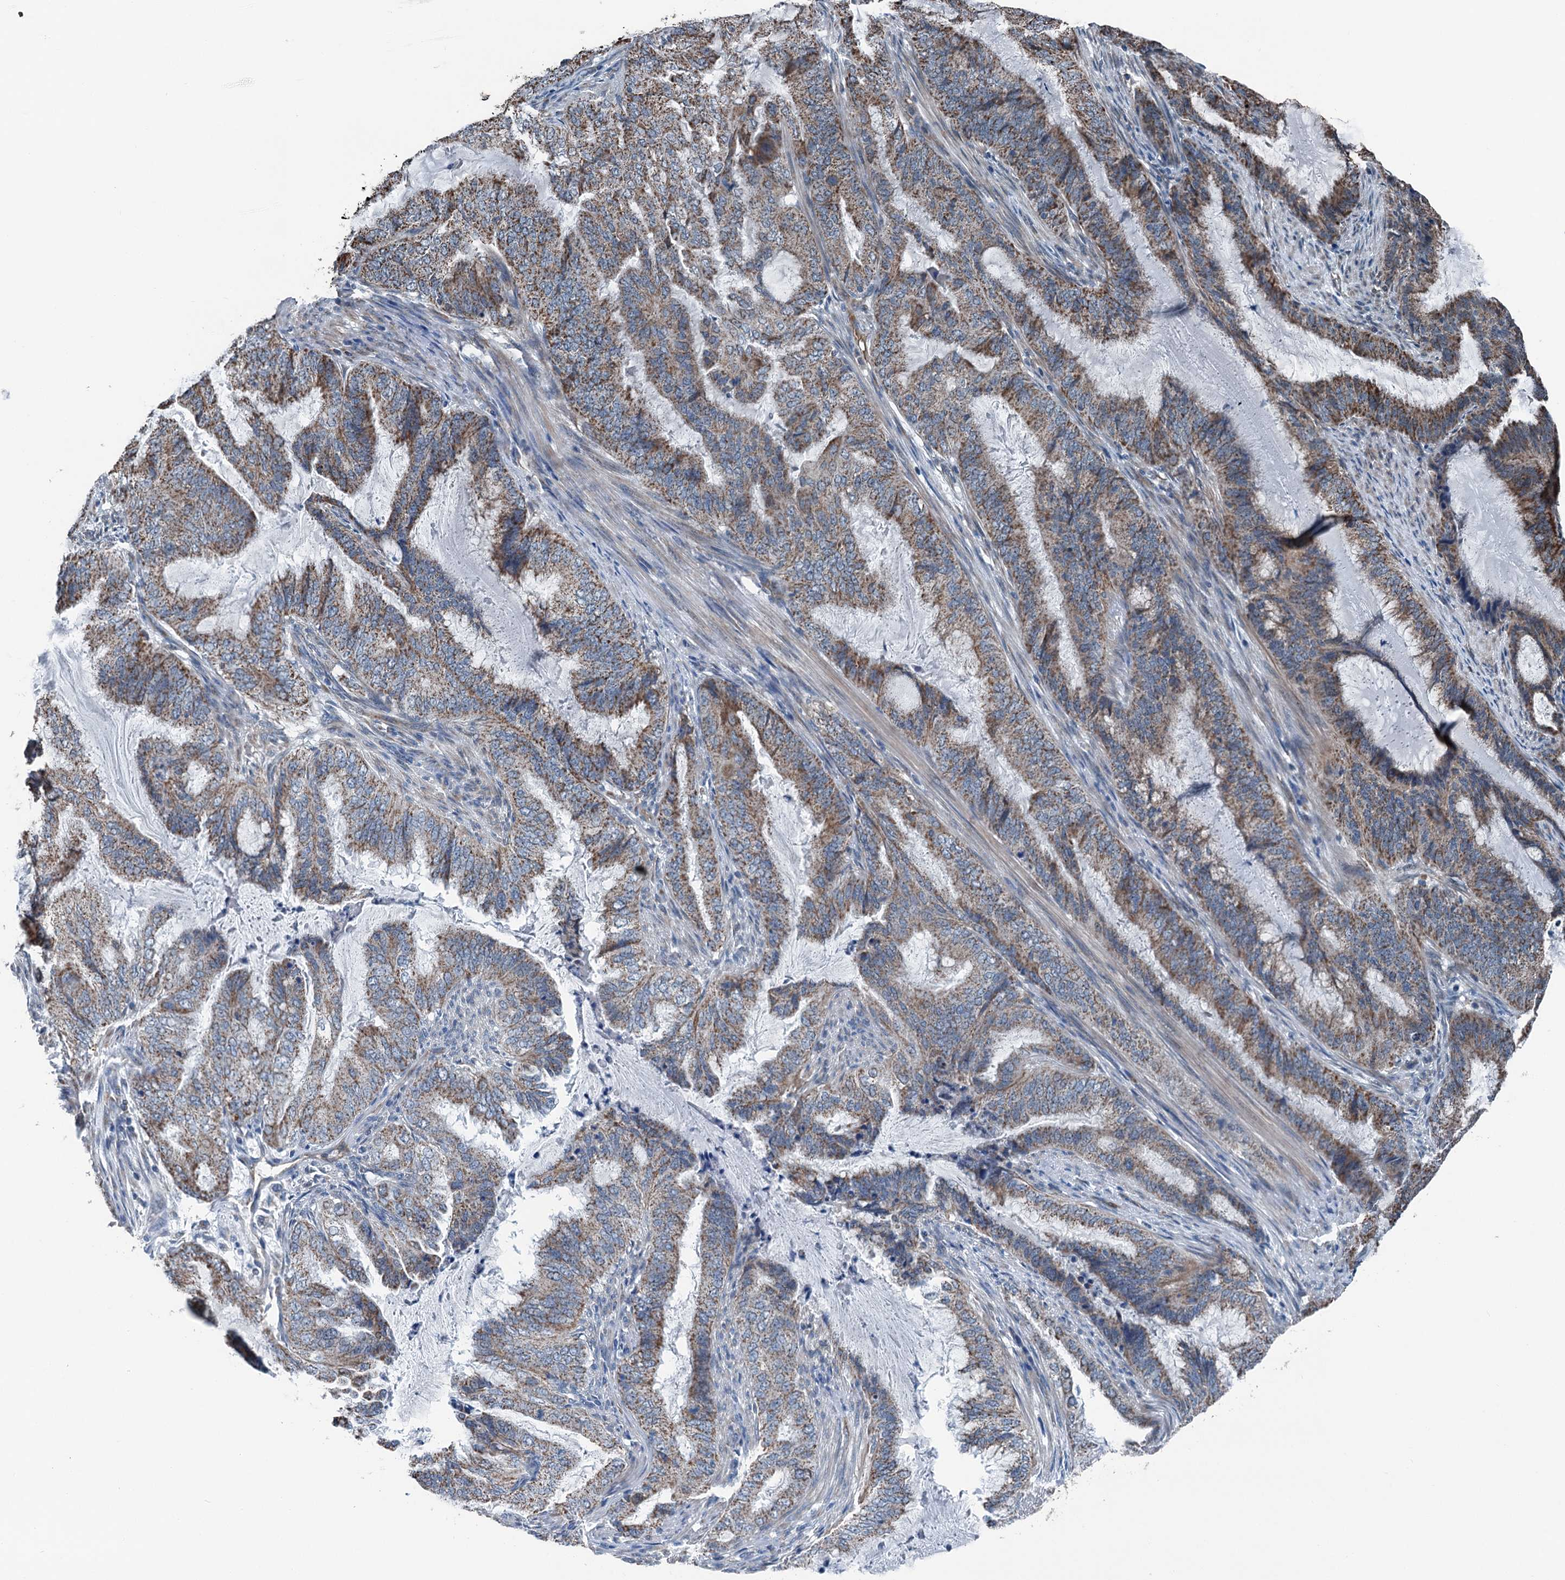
{"staining": {"intensity": "moderate", "quantity": ">75%", "location": "cytoplasmic/membranous"}, "tissue": "endometrial cancer", "cell_type": "Tumor cells", "image_type": "cancer", "snomed": [{"axis": "morphology", "description": "Adenocarcinoma, NOS"}, {"axis": "topography", "description": "Endometrium"}], "caption": "Immunohistochemical staining of human endometrial cancer (adenocarcinoma) shows medium levels of moderate cytoplasmic/membranous protein staining in about >75% of tumor cells.", "gene": "TRPT1", "patient": {"sex": "female", "age": 51}}